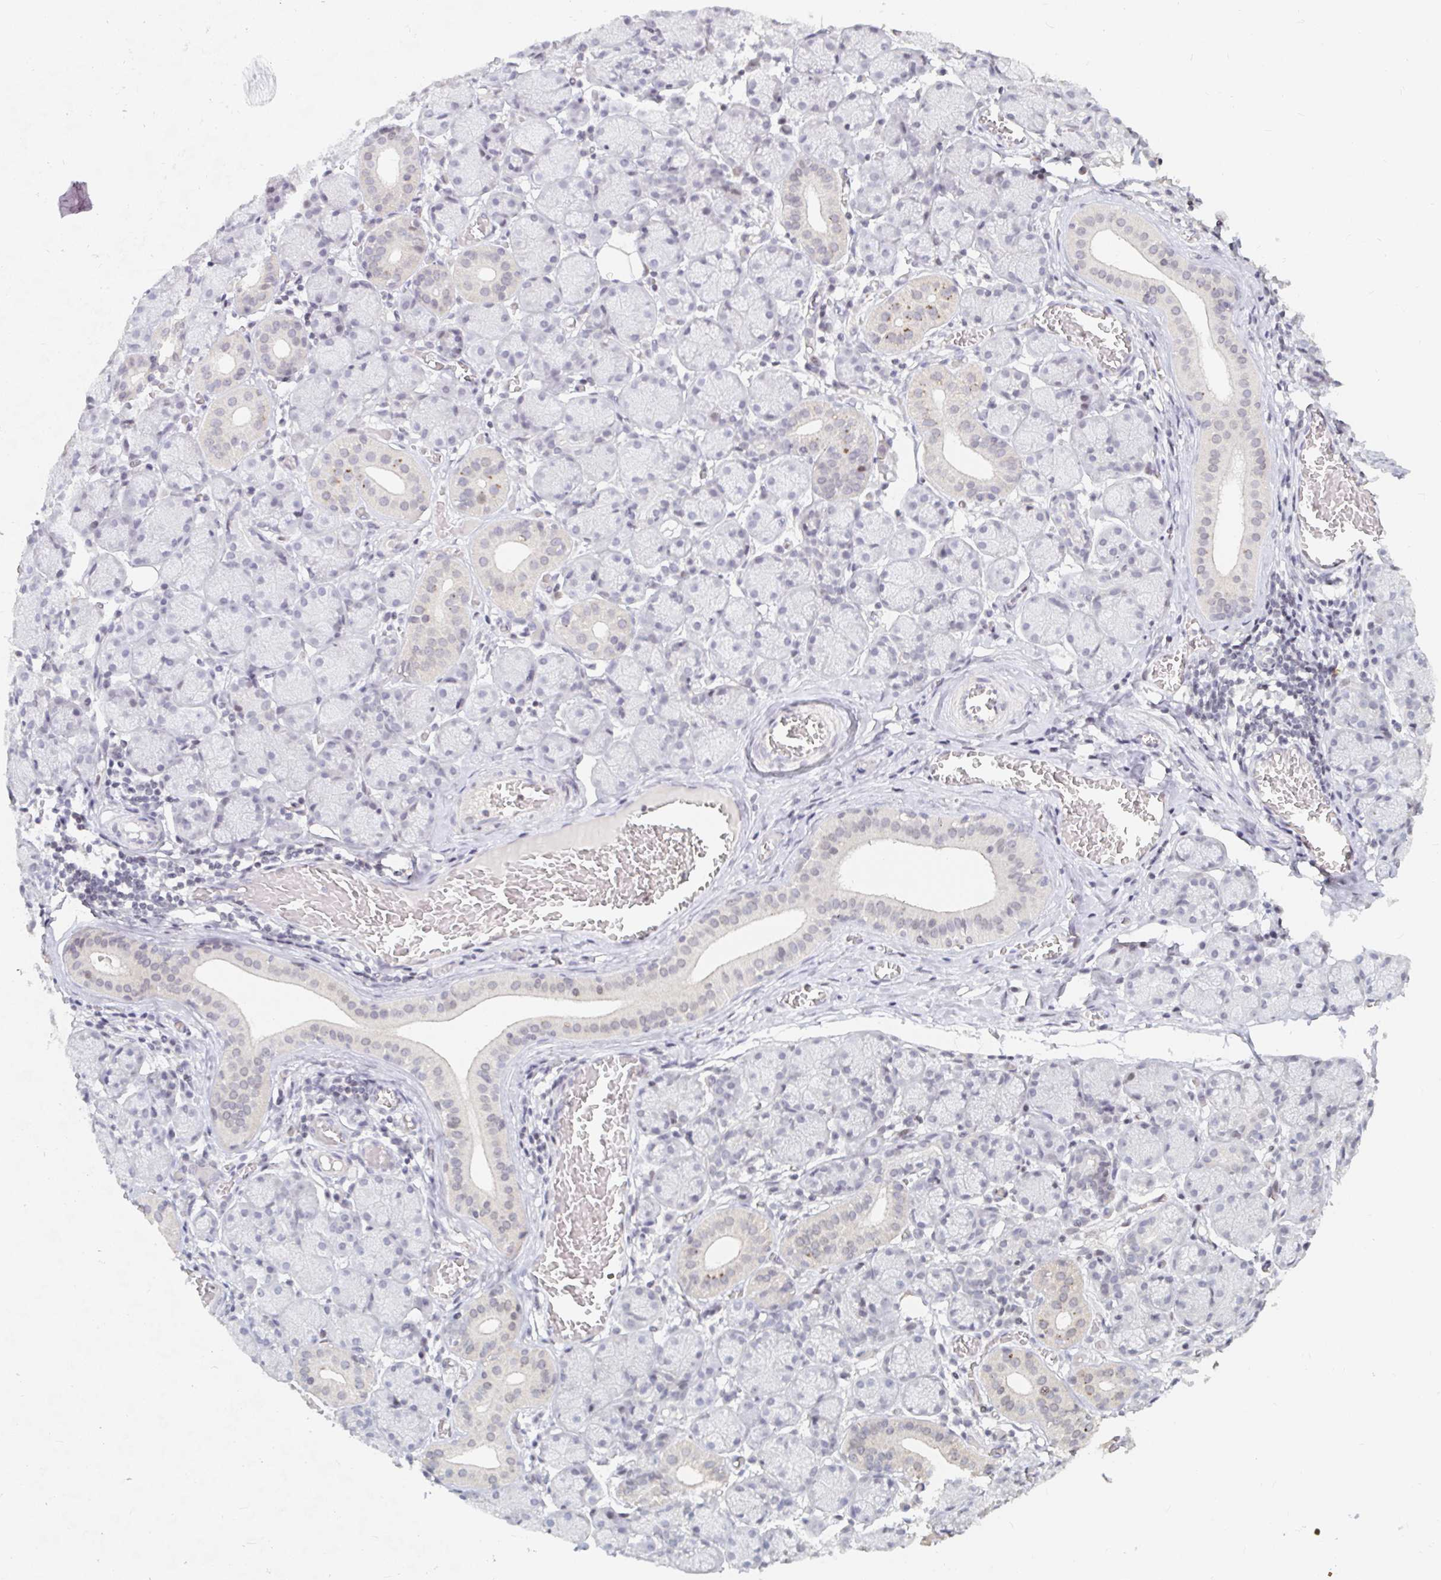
{"staining": {"intensity": "weak", "quantity": "<25%", "location": "cytoplasmic/membranous"}, "tissue": "salivary gland", "cell_type": "Glandular cells", "image_type": "normal", "snomed": [{"axis": "morphology", "description": "Normal tissue, NOS"}, {"axis": "topography", "description": "Salivary gland"}], "caption": "Immunohistochemical staining of unremarkable salivary gland exhibits no significant positivity in glandular cells. (DAB (3,3'-diaminobenzidine) immunohistochemistry visualized using brightfield microscopy, high magnification).", "gene": "NME9", "patient": {"sex": "female", "age": 24}}